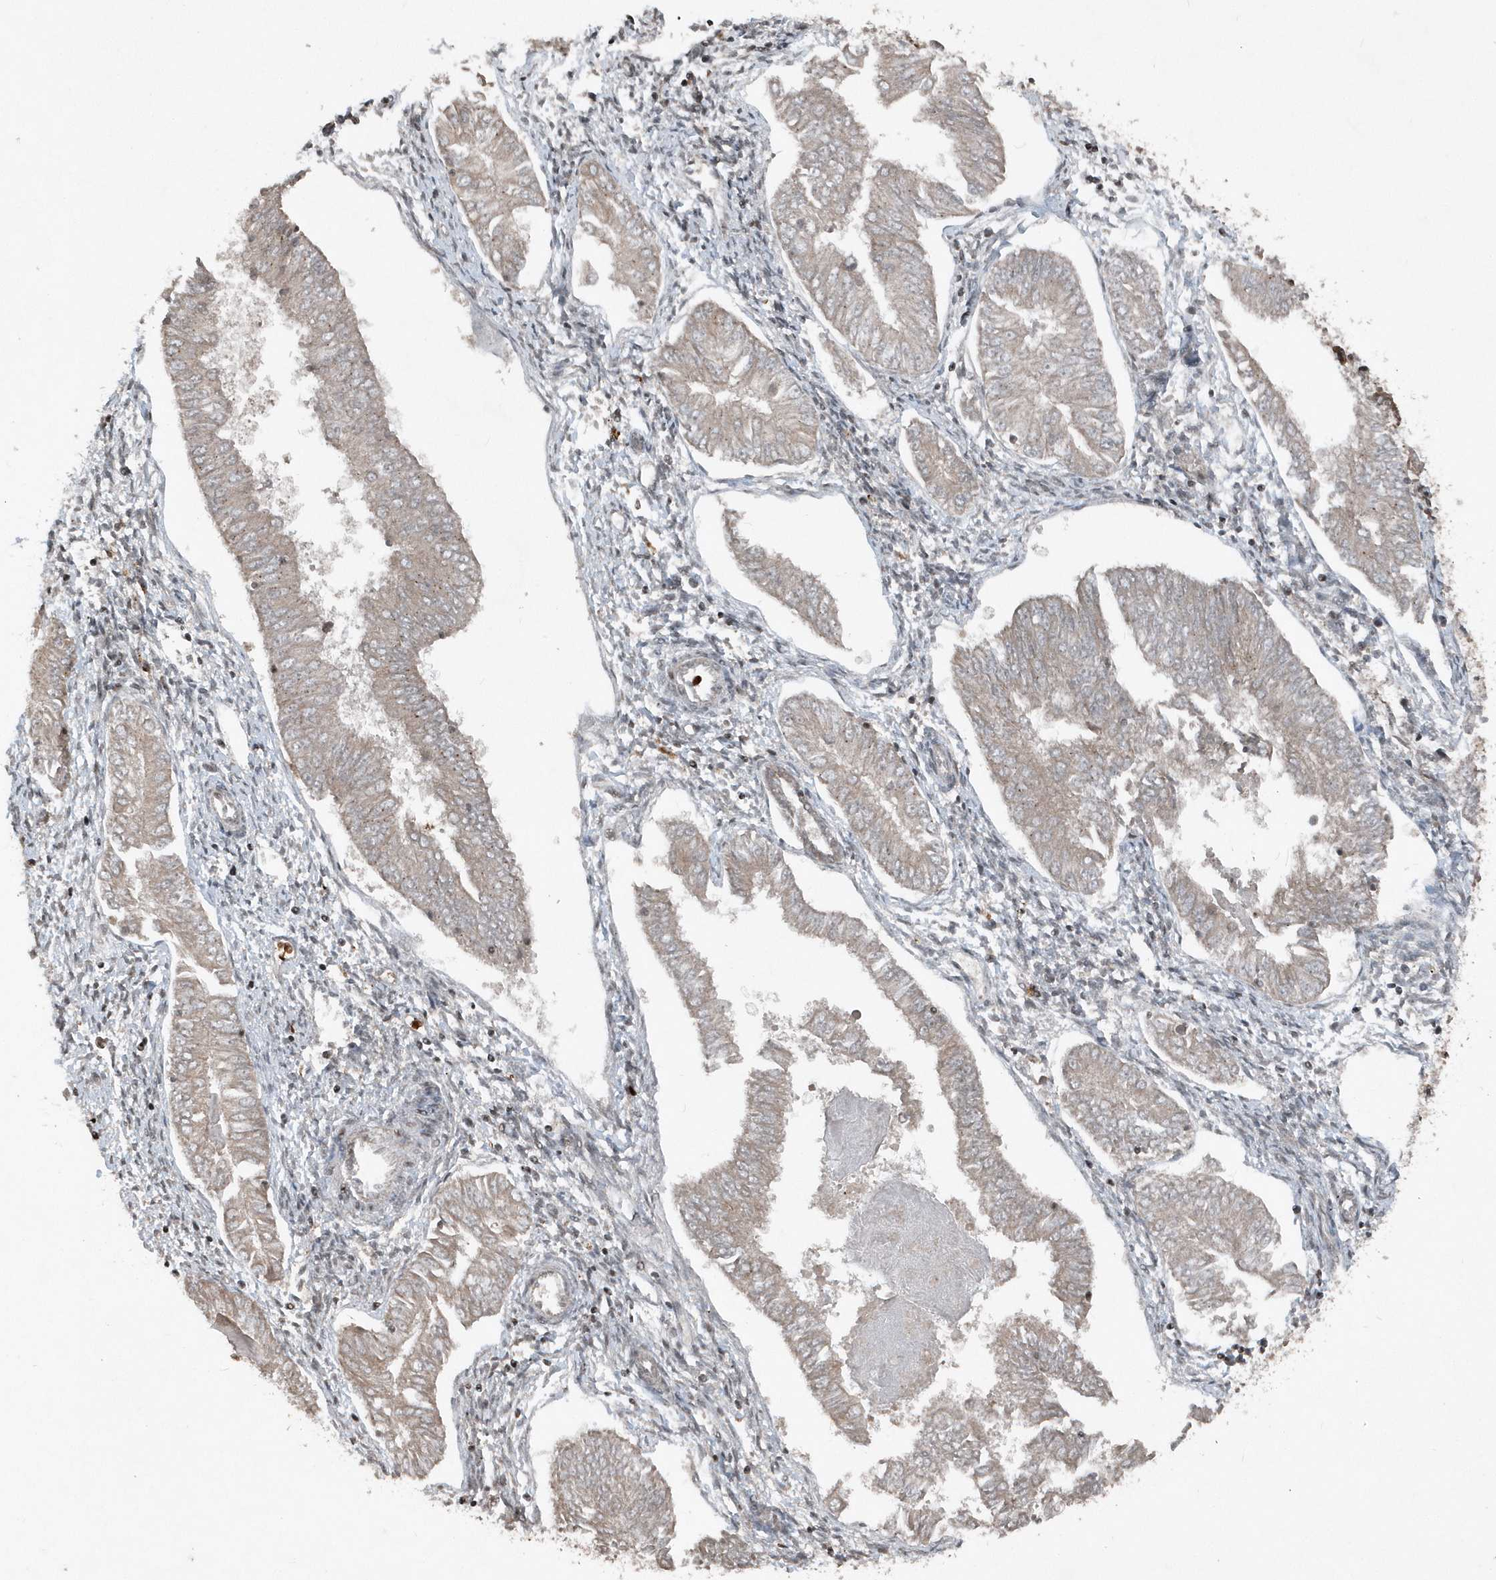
{"staining": {"intensity": "negative", "quantity": "none", "location": "none"}, "tissue": "endometrial cancer", "cell_type": "Tumor cells", "image_type": "cancer", "snomed": [{"axis": "morphology", "description": "Adenocarcinoma, NOS"}, {"axis": "topography", "description": "Endometrium"}], "caption": "This is an immunohistochemistry (IHC) image of adenocarcinoma (endometrial). There is no positivity in tumor cells.", "gene": "EIF2B1", "patient": {"sex": "female", "age": 53}}